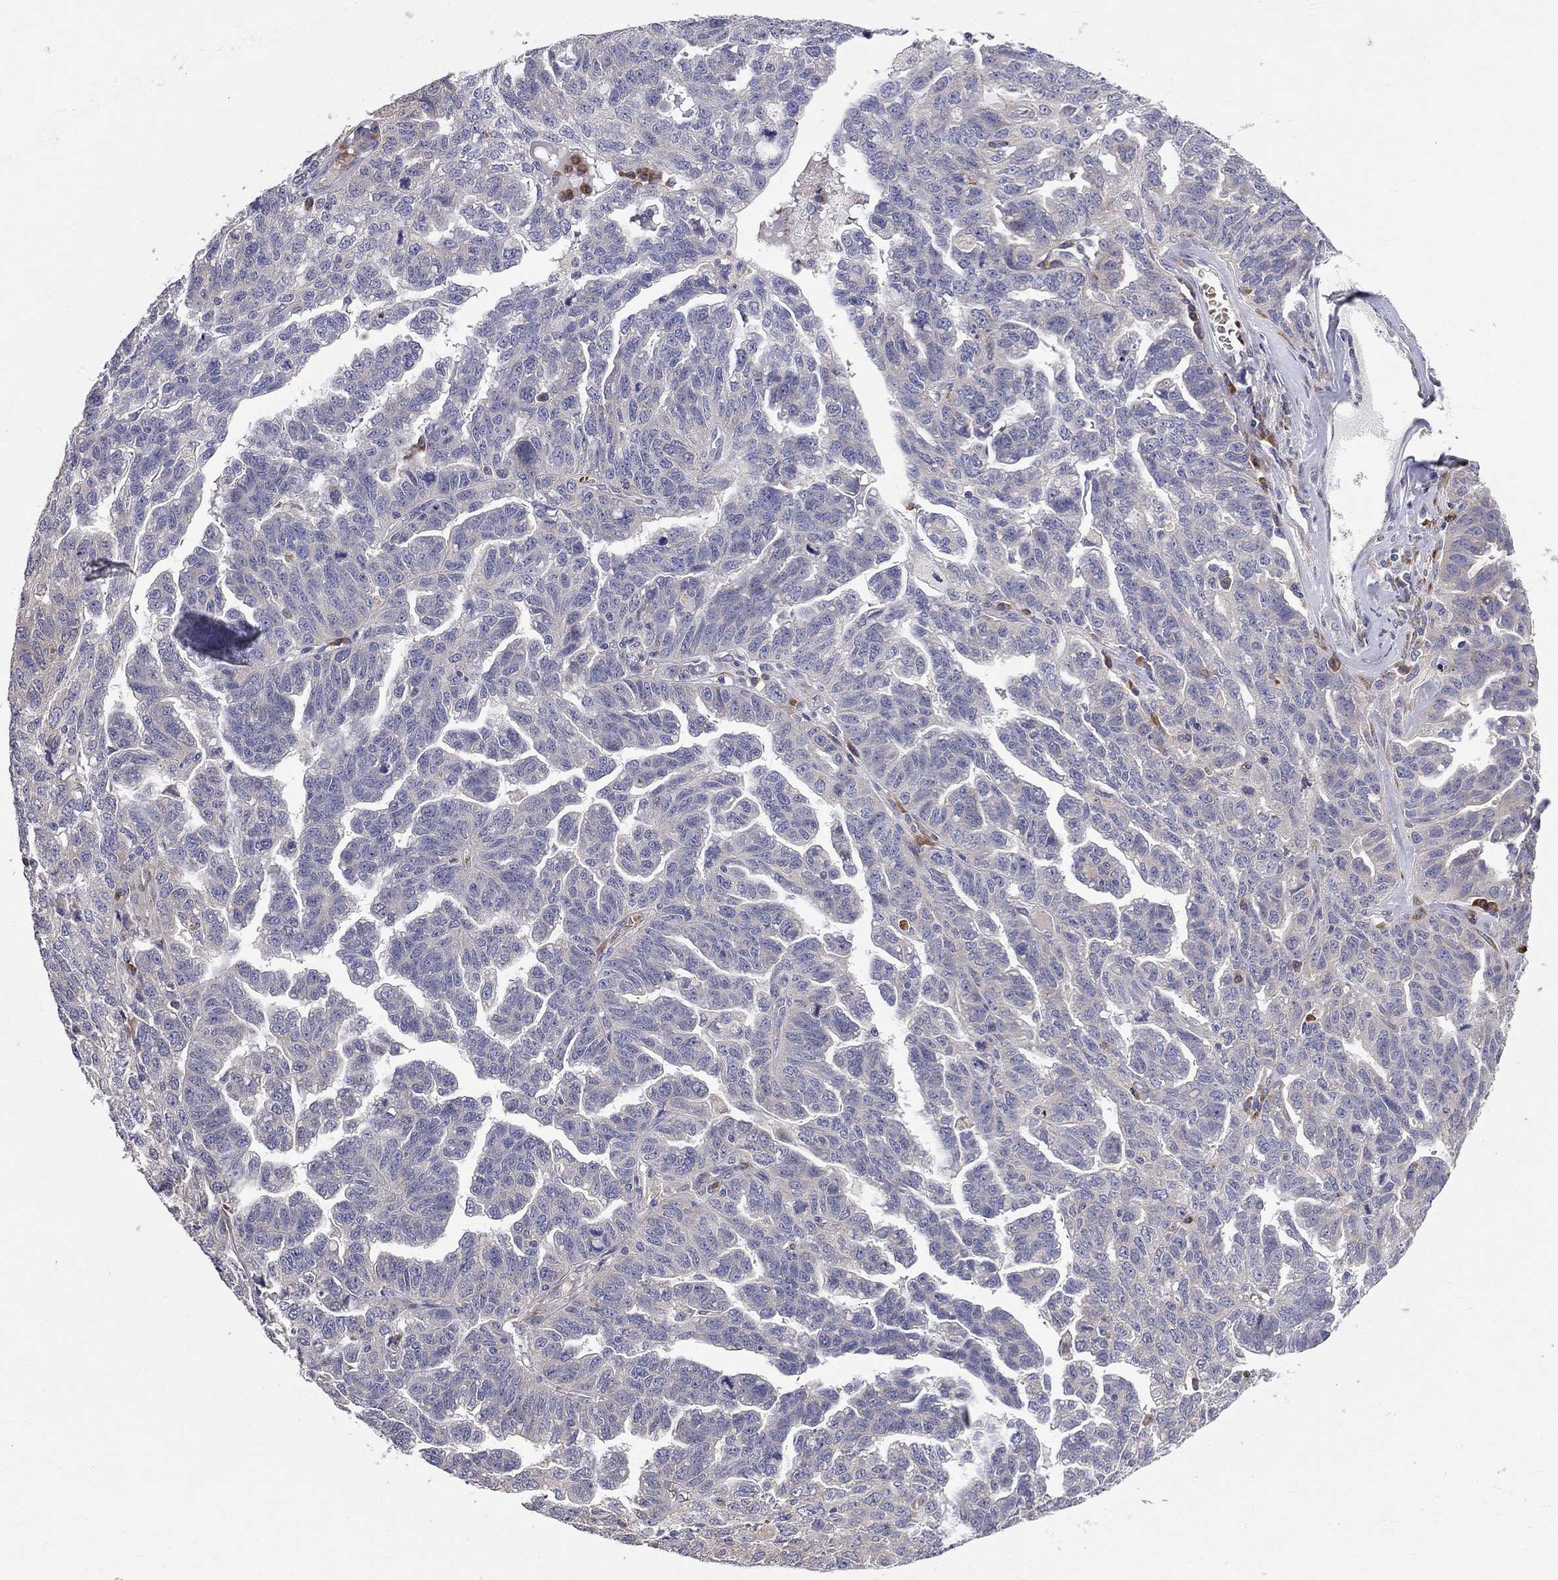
{"staining": {"intensity": "negative", "quantity": "none", "location": "none"}, "tissue": "ovarian cancer", "cell_type": "Tumor cells", "image_type": "cancer", "snomed": [{"axis": "morphology", "description": "Cystadenocarcinoma, serous, NOS"}, {"axis": "topography", "description": "Ovary"}], "caption": "An image of human ovarian cancer (serous cystadenocarcinoma) is negative for staining in tumor cells. (DAB immunohistochemistry, high magnification).", "gene": "CASTOR1", "patient": {"sex": "female", "age": 71}}